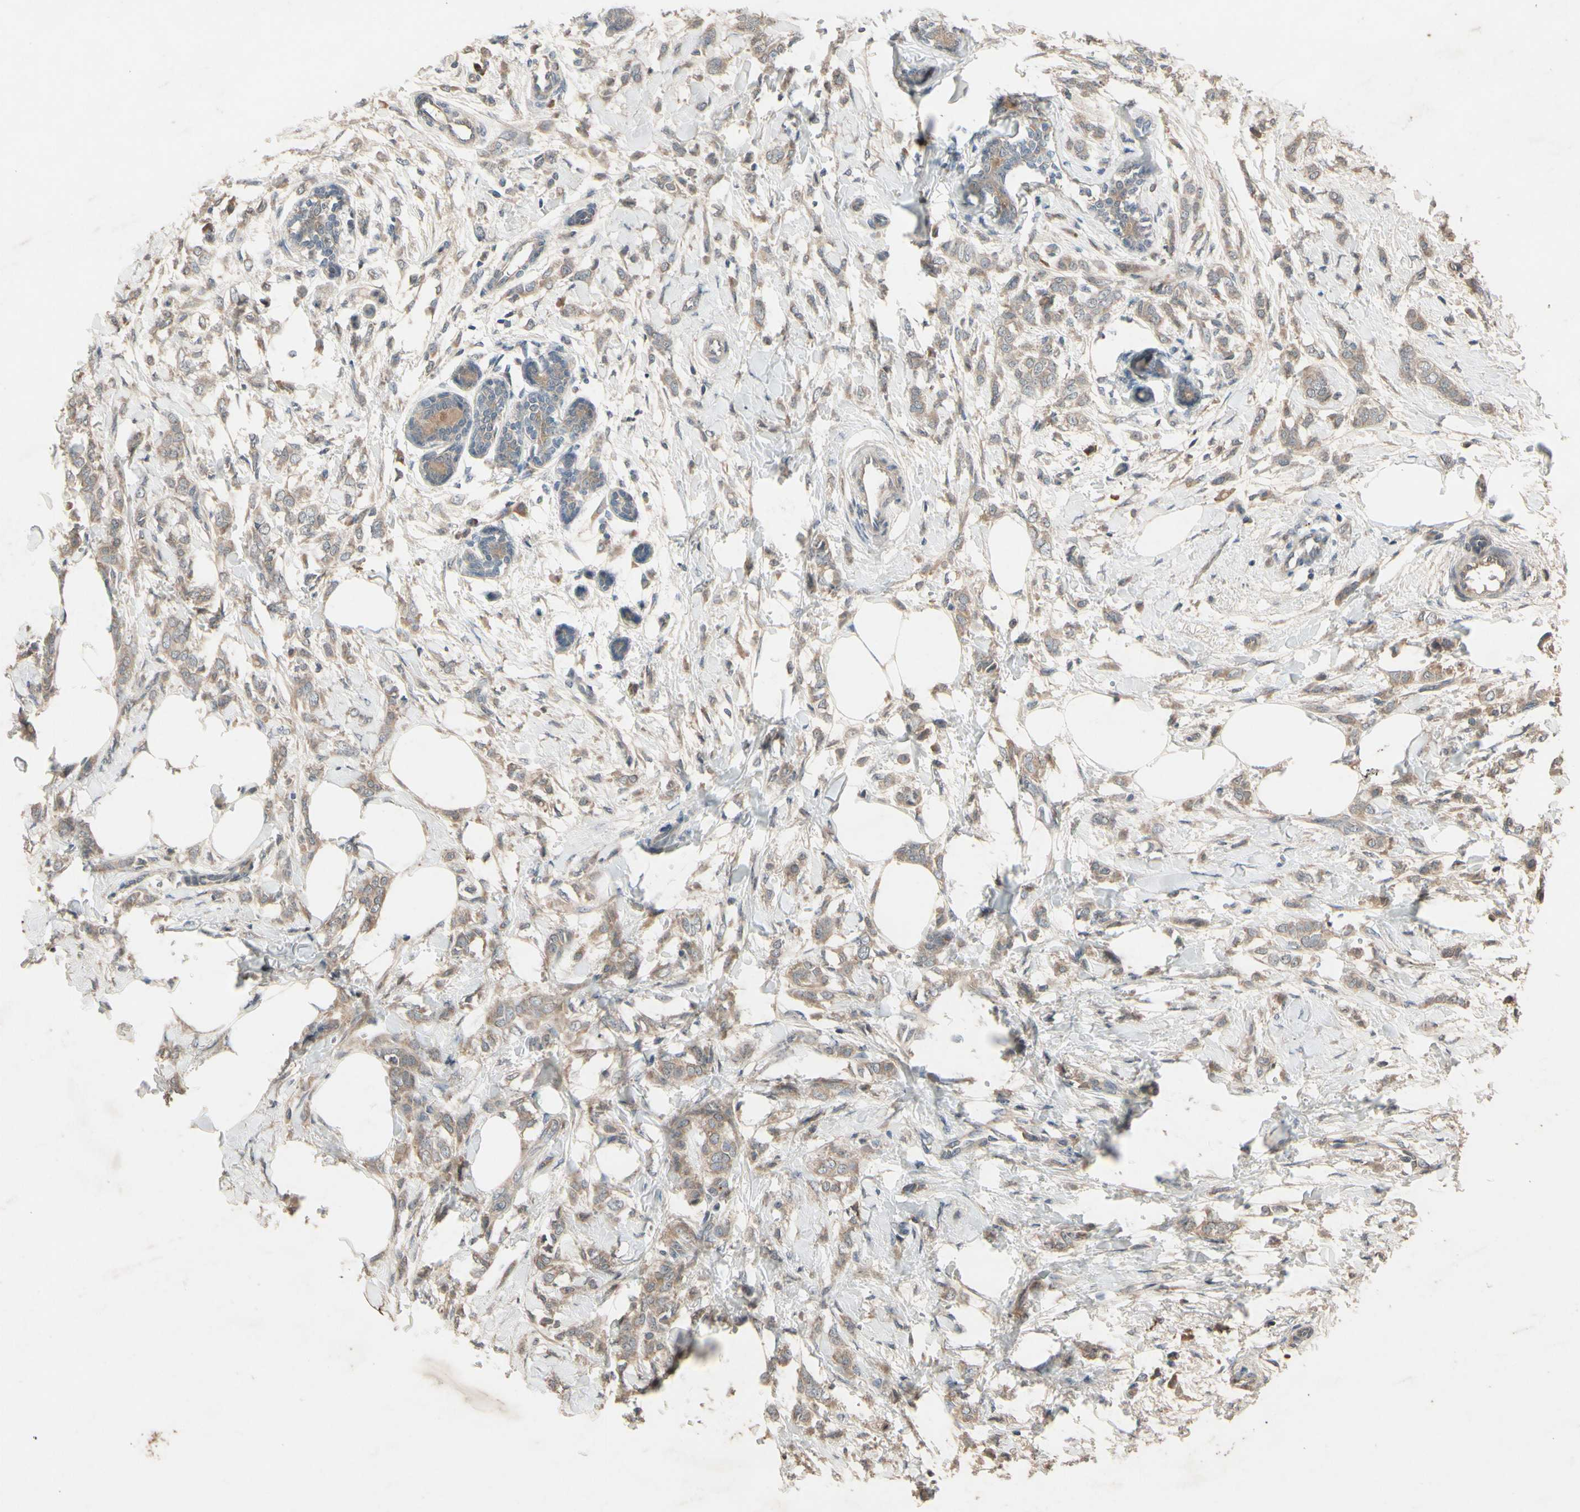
{"staining": {"intensity": "moderate", "quantity": ">75%", "location": "cytoplasmic/membranous"}, "tissue": "breast cancer", "cell_type": "Tumor cells", "image_type": "cancer", "snomed": [{"axis": "morphology", "description": "Lobular carcinoma, in situ"}, {"axis": "morphology", "description": "Lobular carcinoma"}, {"axis": "topography", "description": "Breast"}], "caption": "Human breast cancer (lobular carcinoma in situ) stained with a protein marker demonstrates moderate staining in tumor cells.", "gene": "NSF", "patient": {"sex": "female", "age": 41}}